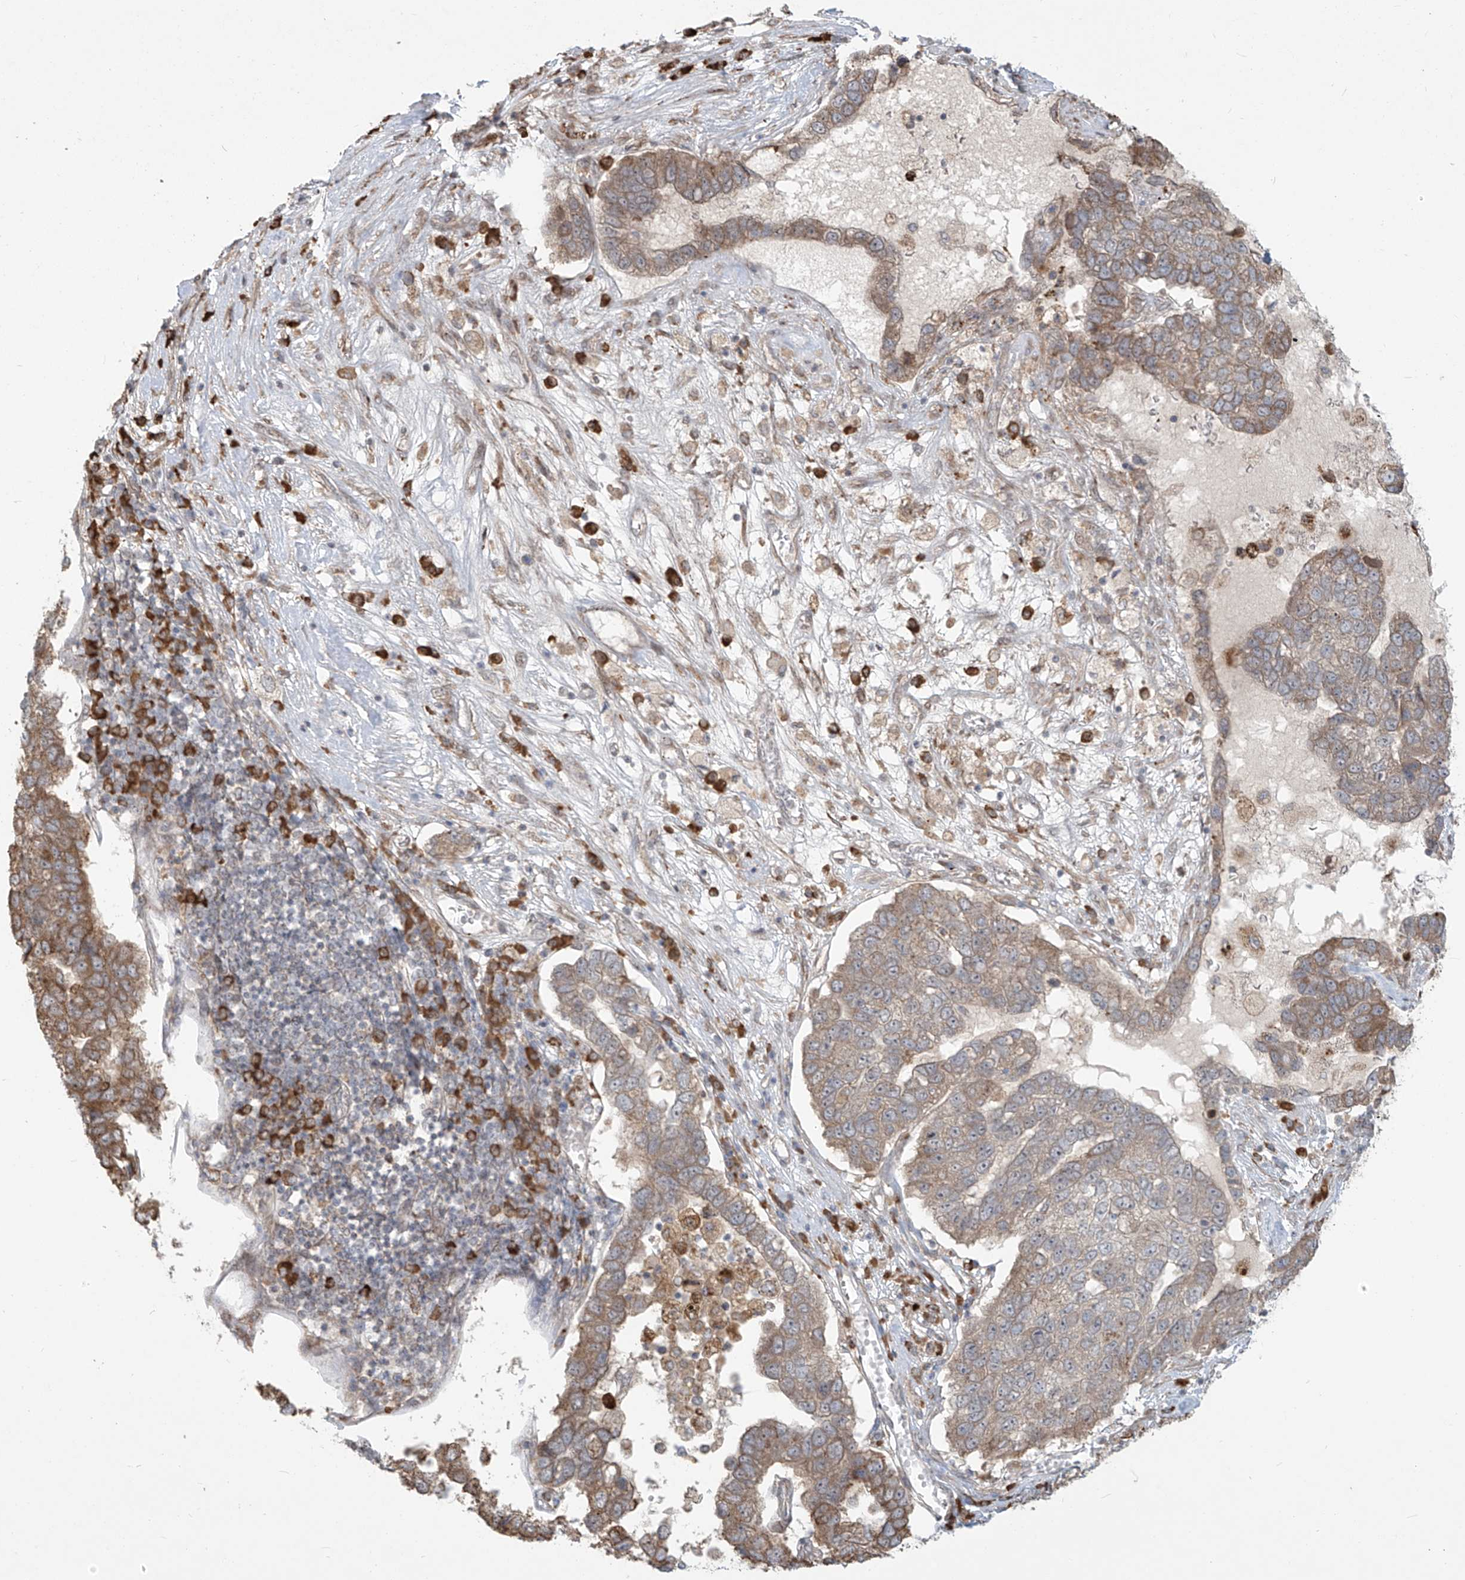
{"staining": {"intensity": "weak", "quantity": ">75%", "location": "cytoplasmic/membranous"}, "tissue": "pancreatic cancer", "cell_type": "Tumor cells", "image_type": "cancer", "snomed": [{"axis": "morphology", "description": "Adenocarcinoma, NOS"}, {"axis": "topography", "description": "Pancreas"}], "caption": "High-magnification brightfield microscopy of pancreatic cancer (adenocarcinoma) stained with DAB (3,3'-diaminobenzidine) (brown) and counterstained with hematoxylin (blue). tumor cells exhibit weak cytoplasmic/membranous staining is present in about>75% of cells. (Brightfield microscopy of DAB IHC at high magnification).", "gene": "PLEKHM3", "patient": {"sex": "female", "age": 61}}